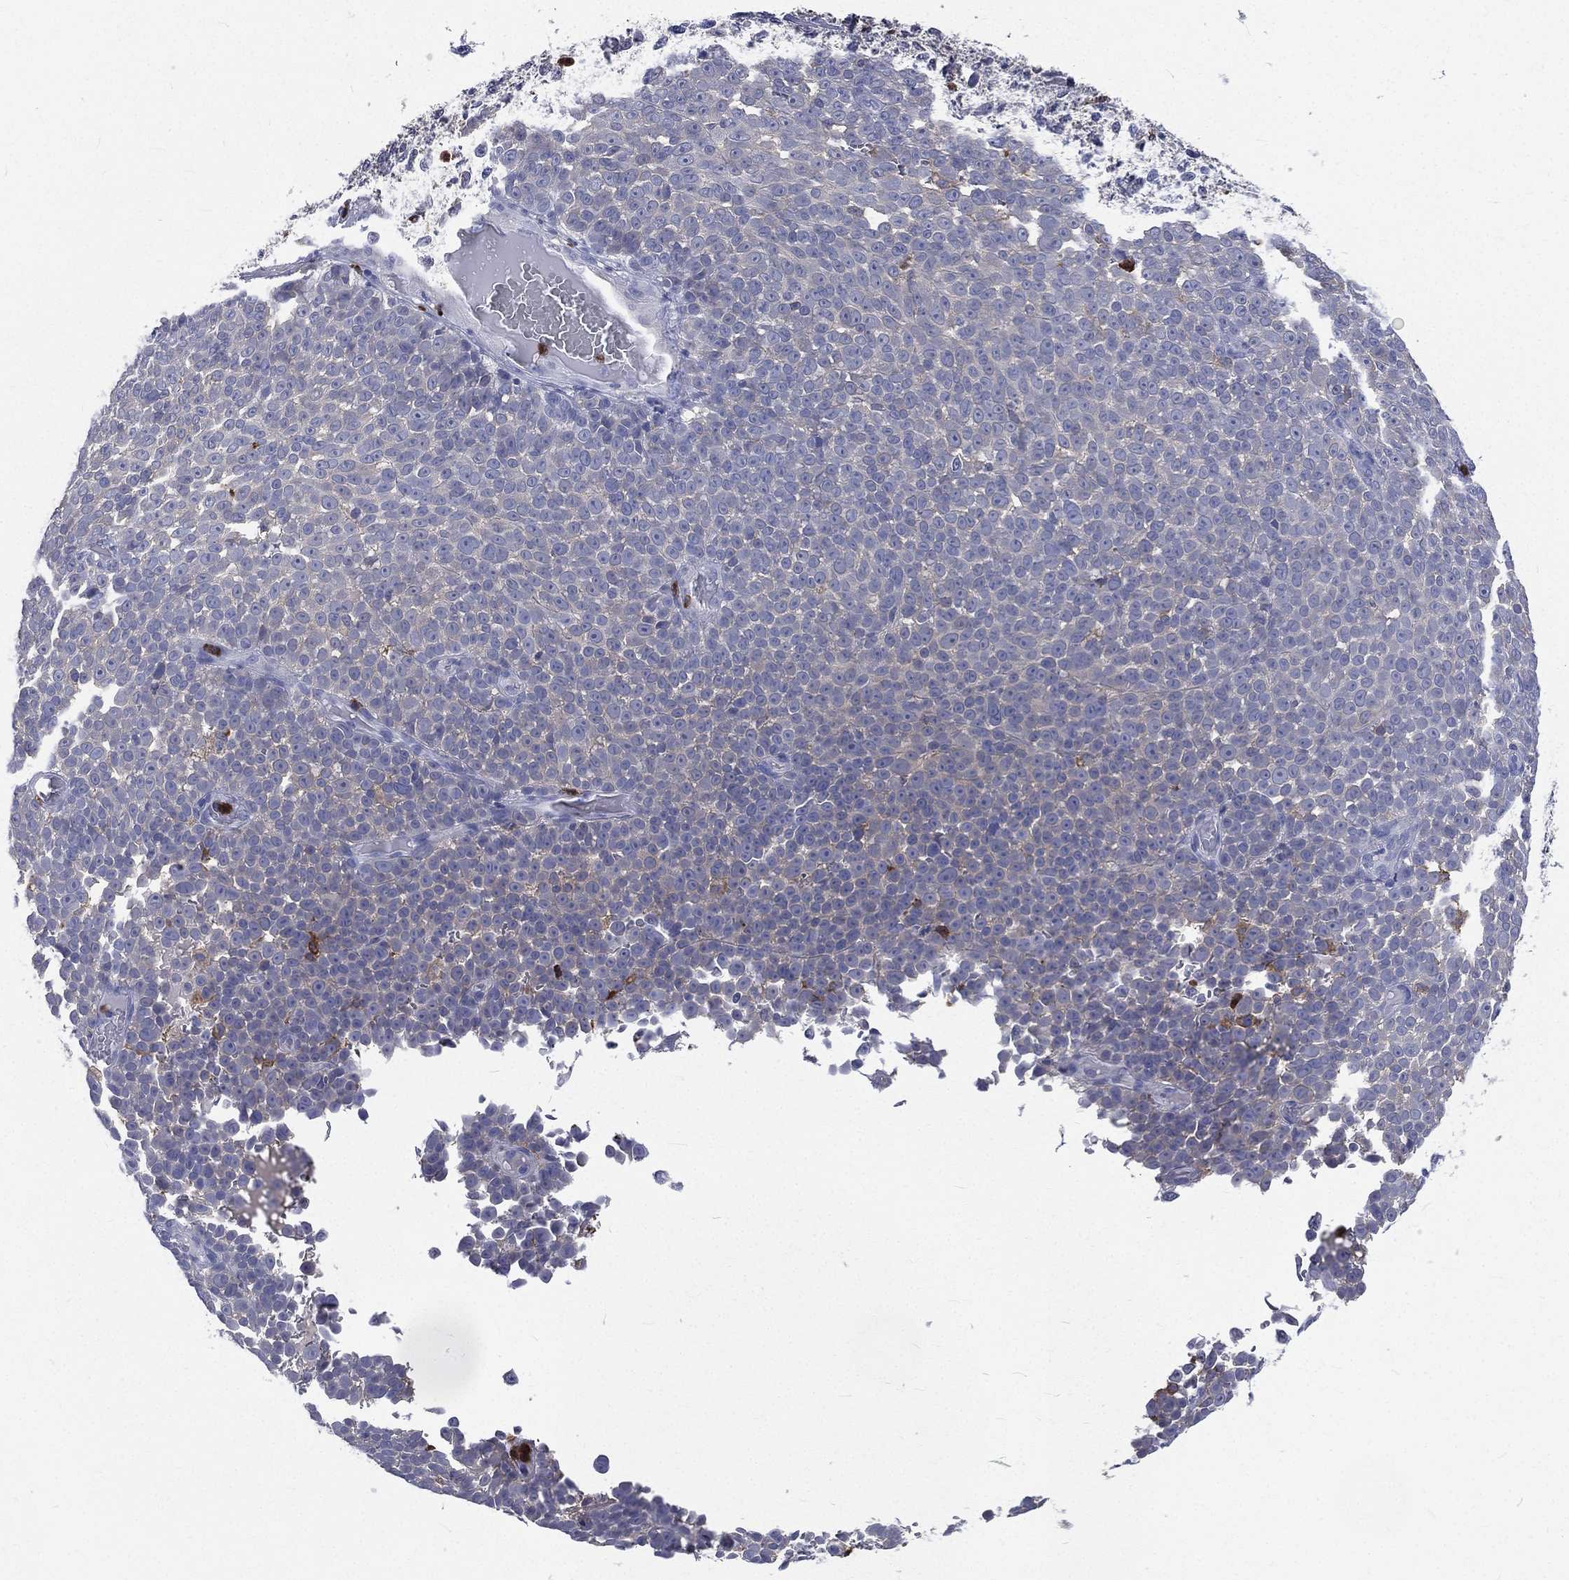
{"staining": {"intensity": "negative", "quantity": "none", "location": "none"}, "tissue": "melanoma", "cell_type": "Tumor cells", "image_type": "cancer", "snomed": [{"axis": "morphology", "description": "Malignant melanoma, NOS"}, {"axis": "topography", "description": "Skin"}], "caption": "High magnification brightfield microscopy of melanoma stained with DAB (brown) and counterstained with hematoxylin (blue): tumor cells show no significant positivity.", "gene": "BASP1", "patient": {"sex": "female", "age": 95}}